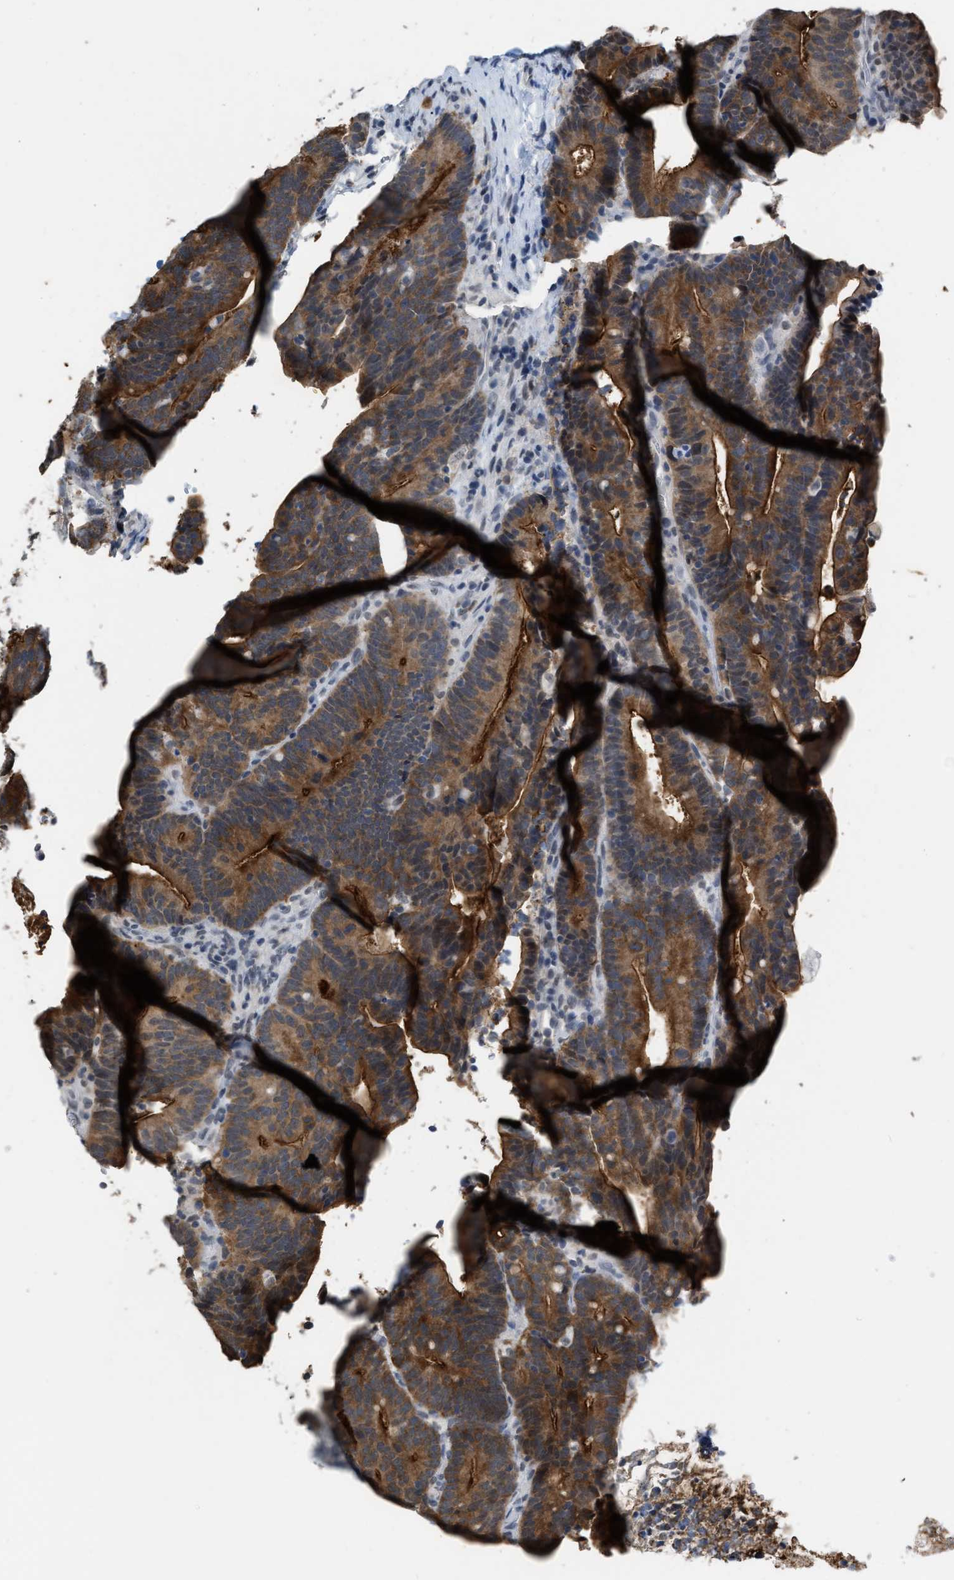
{"staining": {"intensity": "moderate", "quantity": ">75%", "location": "cytoplasmic/membranous"}, "tissue": "colorectal cancer", "cell_type": "Tumor cells", "image_type": "cancer", "snomed": [{"axis": "morphology", "description": "Adenocarcinoma, NOS"}, {"axis": "topography", "description": "Colon"}], "caption": "The immunohistochemical stain shows moderate cytoplasmic/membranous staining in tumor cells of colorectal cancer (adenocarcinoma) tissue. The protein is stained brown, and the nuclei are stained in blue (DAB (3,3'-diaminobenzidine) IHC with brightfield microscopy, high magnification).", "gene": "BAIAP2L1", "patient": {"sex": "female", "age": 66}}